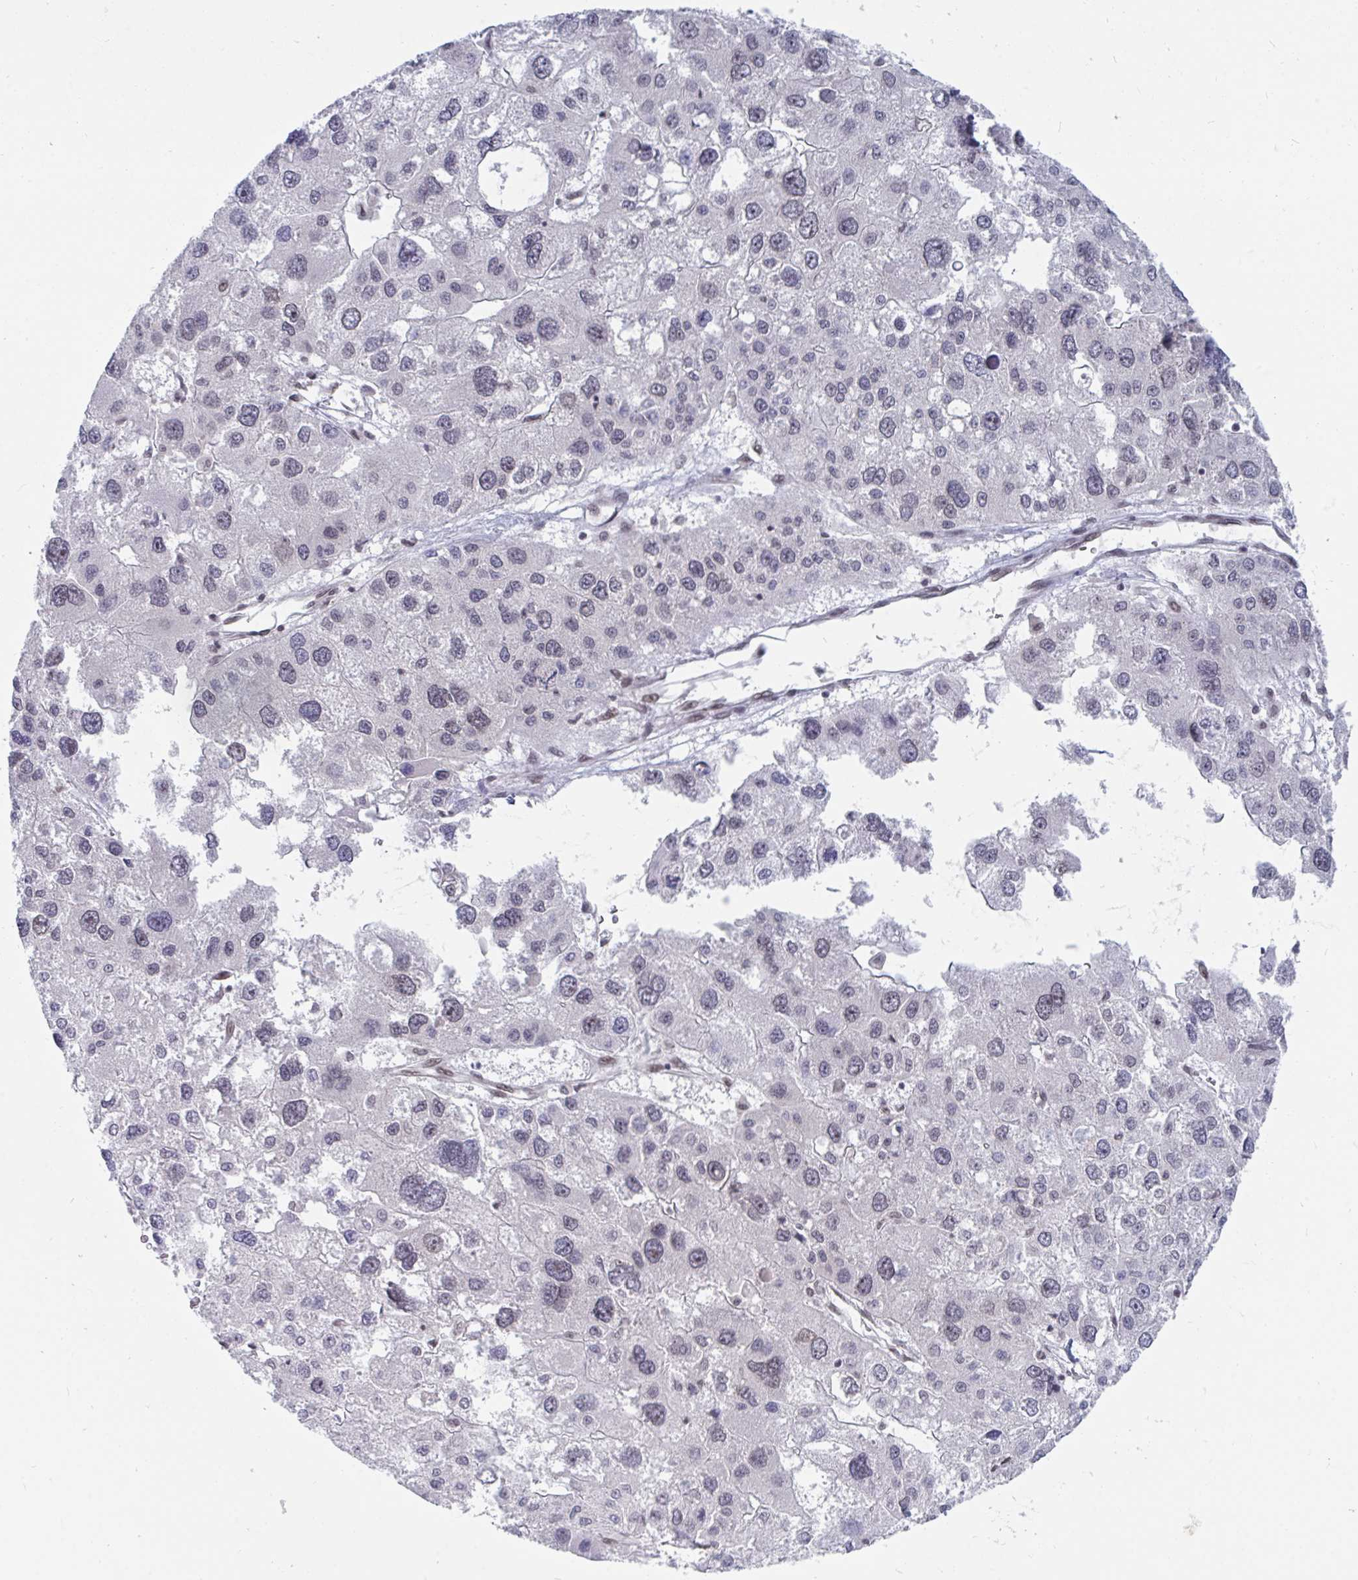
{"staining": {"intensity": "negative", "quantity": "none", "location": "none"}, "tissue": "liver cancer", "cell_type": "Tumor cells", "image_type": "cancer", "snomed": [{"axis": "morphology", "description": "Carcinoma, Hepatocellular, NOS"}, {"axis": "topography", "description": "Liver"}], "caption": "A photomicrograph of liver cancer stained for a protein displays no brown staining in tumor cells. (DAB IHC, high magnification).", "gene": "TRIP12", "patient": {"sex": "male", "age": 73}}